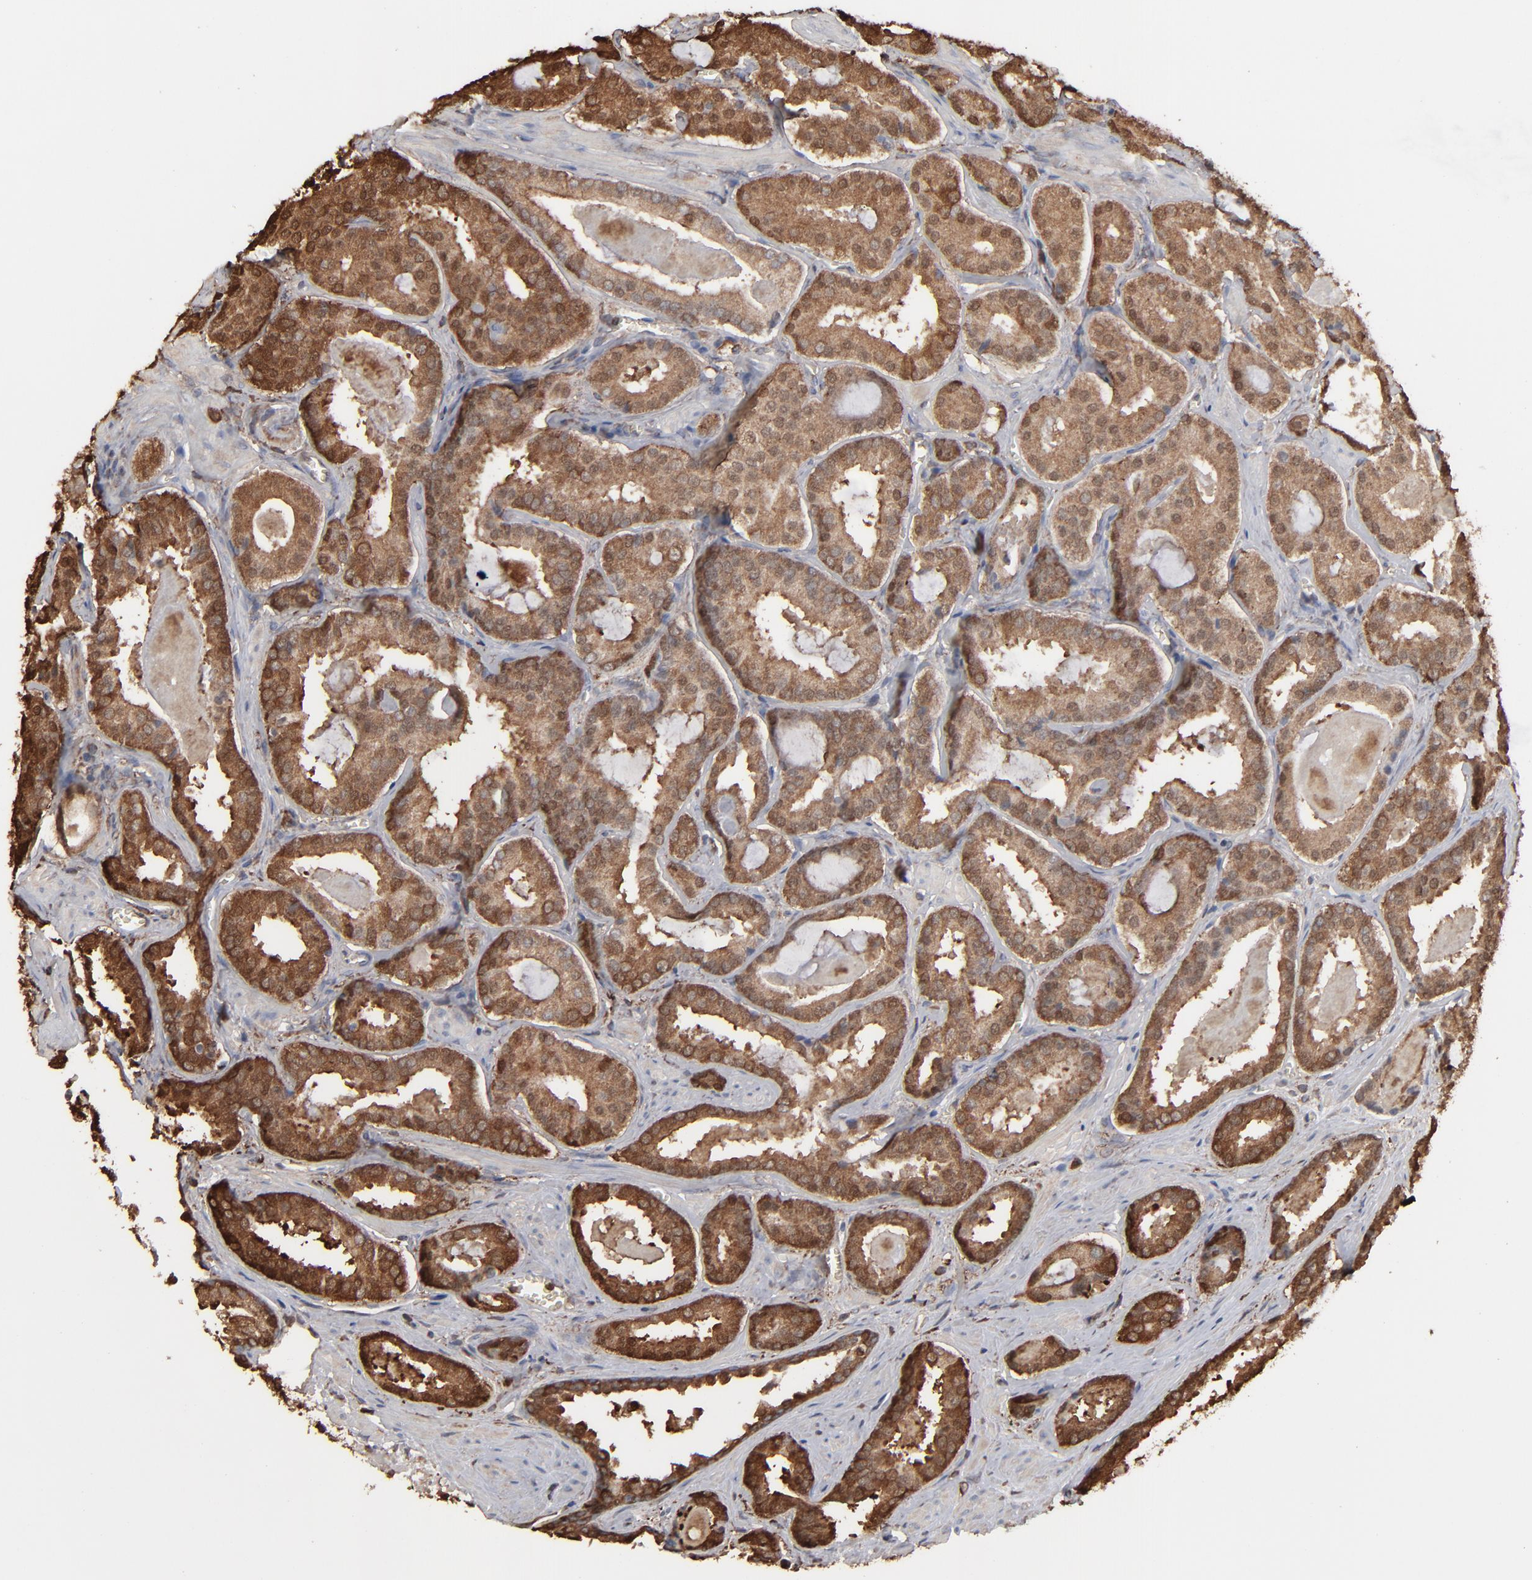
{"staining": {"intensity": "strong", "quantity": ">75%", "location": "cytoplasmic/membranous,nuclear"}, "tissue": "prostate cancer", "cell_type": "Tumor cells", "image_type": "cancer", "snomed": [{"axis": "morphology", "description": "Adenocarcinoma, Medium grade"}, {"axis": "topography", "description": "Prostate"}], "caption": "High-power microscopy captured an immunohistochemistry micrograph of prostate cancer (medium-grade adenocarcinoma), revealing strong cytoplasmic/membranous and nuclear staining in about >75% of tumor cells.", "gene": "NME1-NME2", "patient": {"sex": "male", "age": 64}}